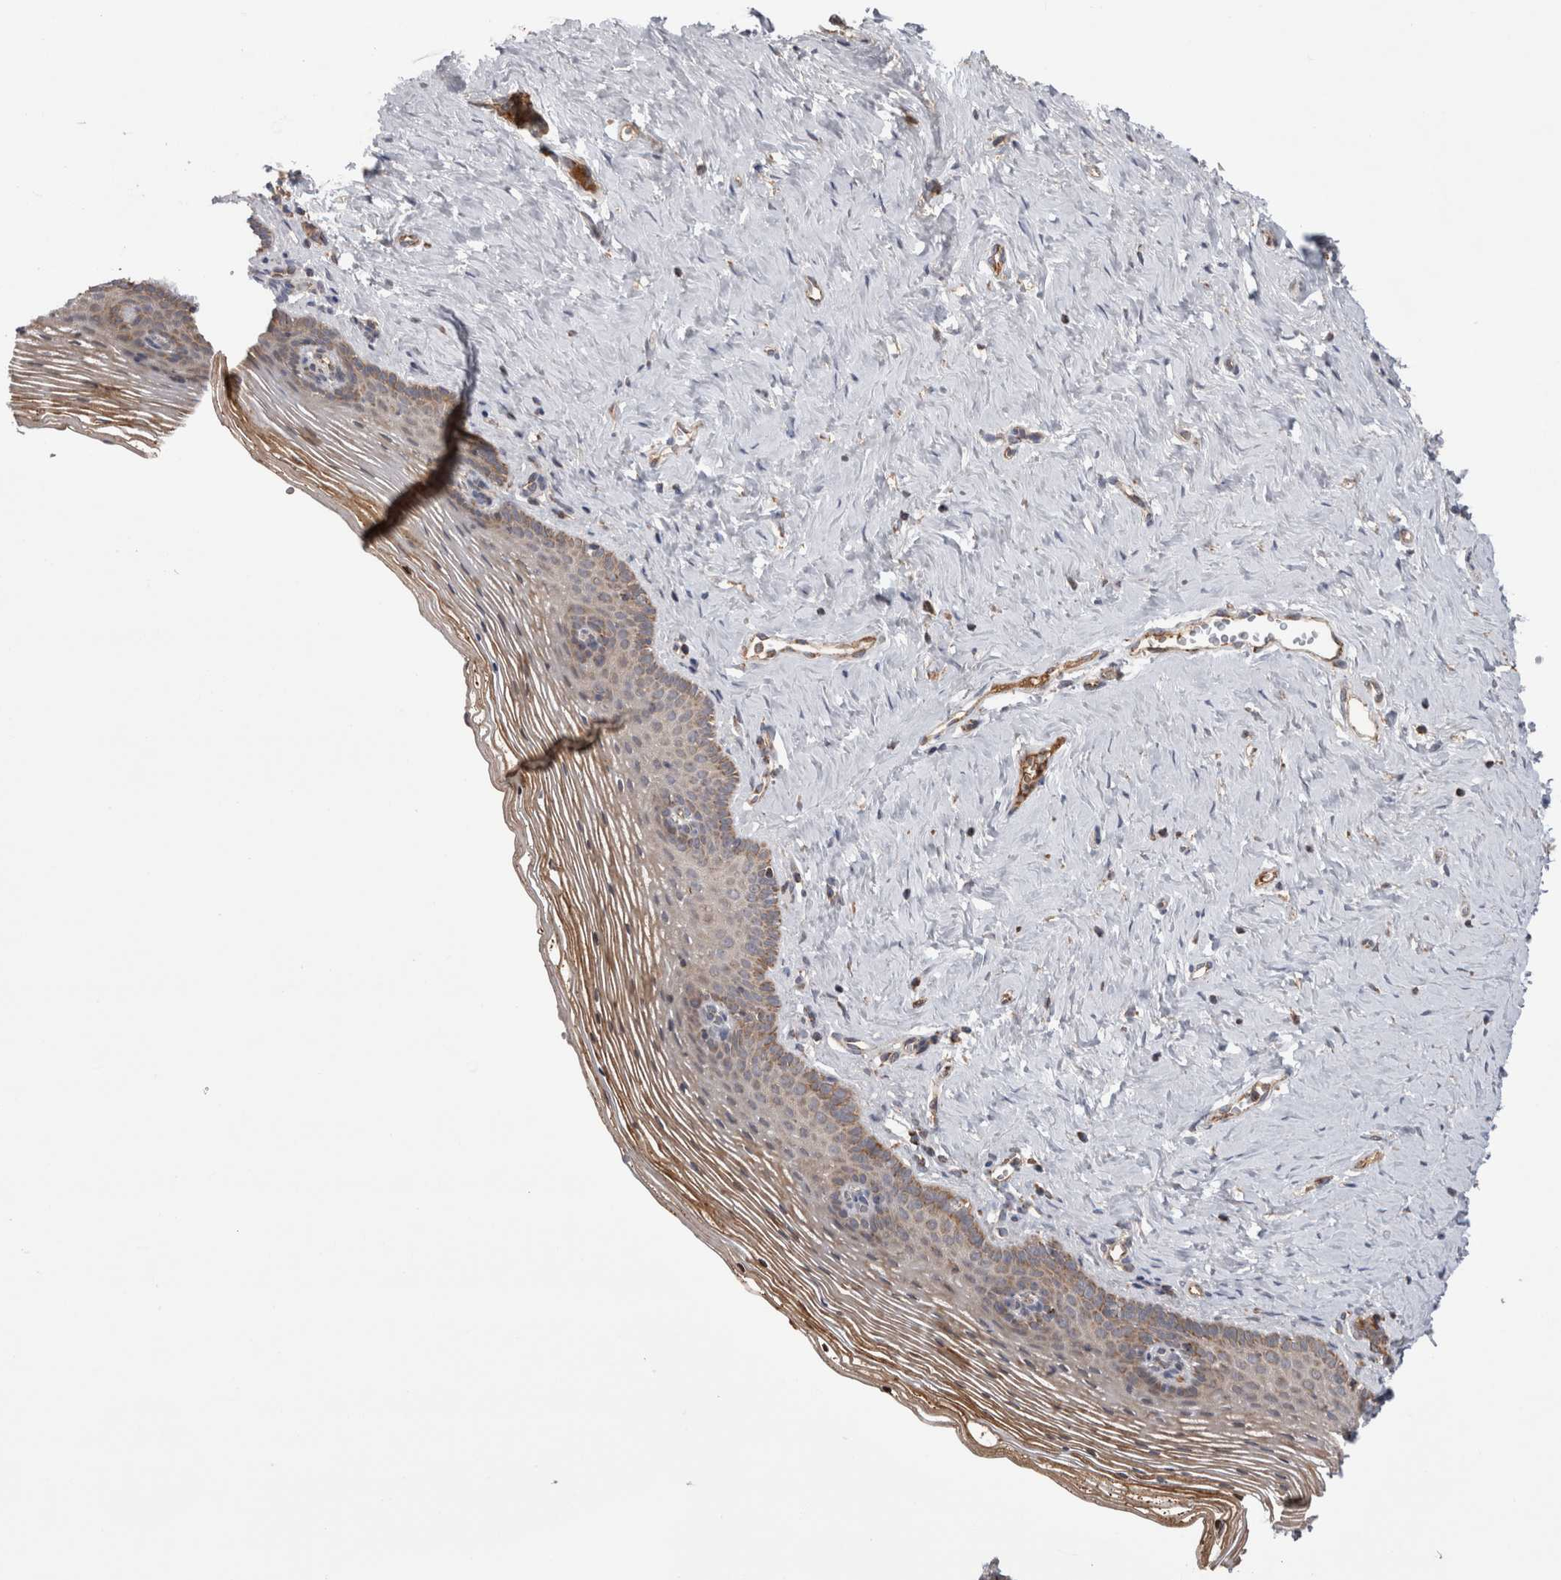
{"staining": {"intensity": "moderate", "quantity": "25%-75%", "location": "cytoplasmic/membranous"}, "tissue": "vagina", "cell_type": "Squamous epithelial cells", "image_type": "normal", "snomed": [{"axis": "morphology", "description": "Normal tissue, NOS"}, {"axis": "topography", "description": "Vagina"}], "caption": "The photomicrograph reveals immunohistochemical staining of unremarkable vagina. There is moderate cytoplasmic/membranous positivity is seen in about 25%-75% of squamous epithelial cells. (DAB (3,3'-diaminobenzidine) = brown stain, brightfield microscopy at high magnification).", "gene": "DARS2", "patient": {"sex": "female", "age": 32}}